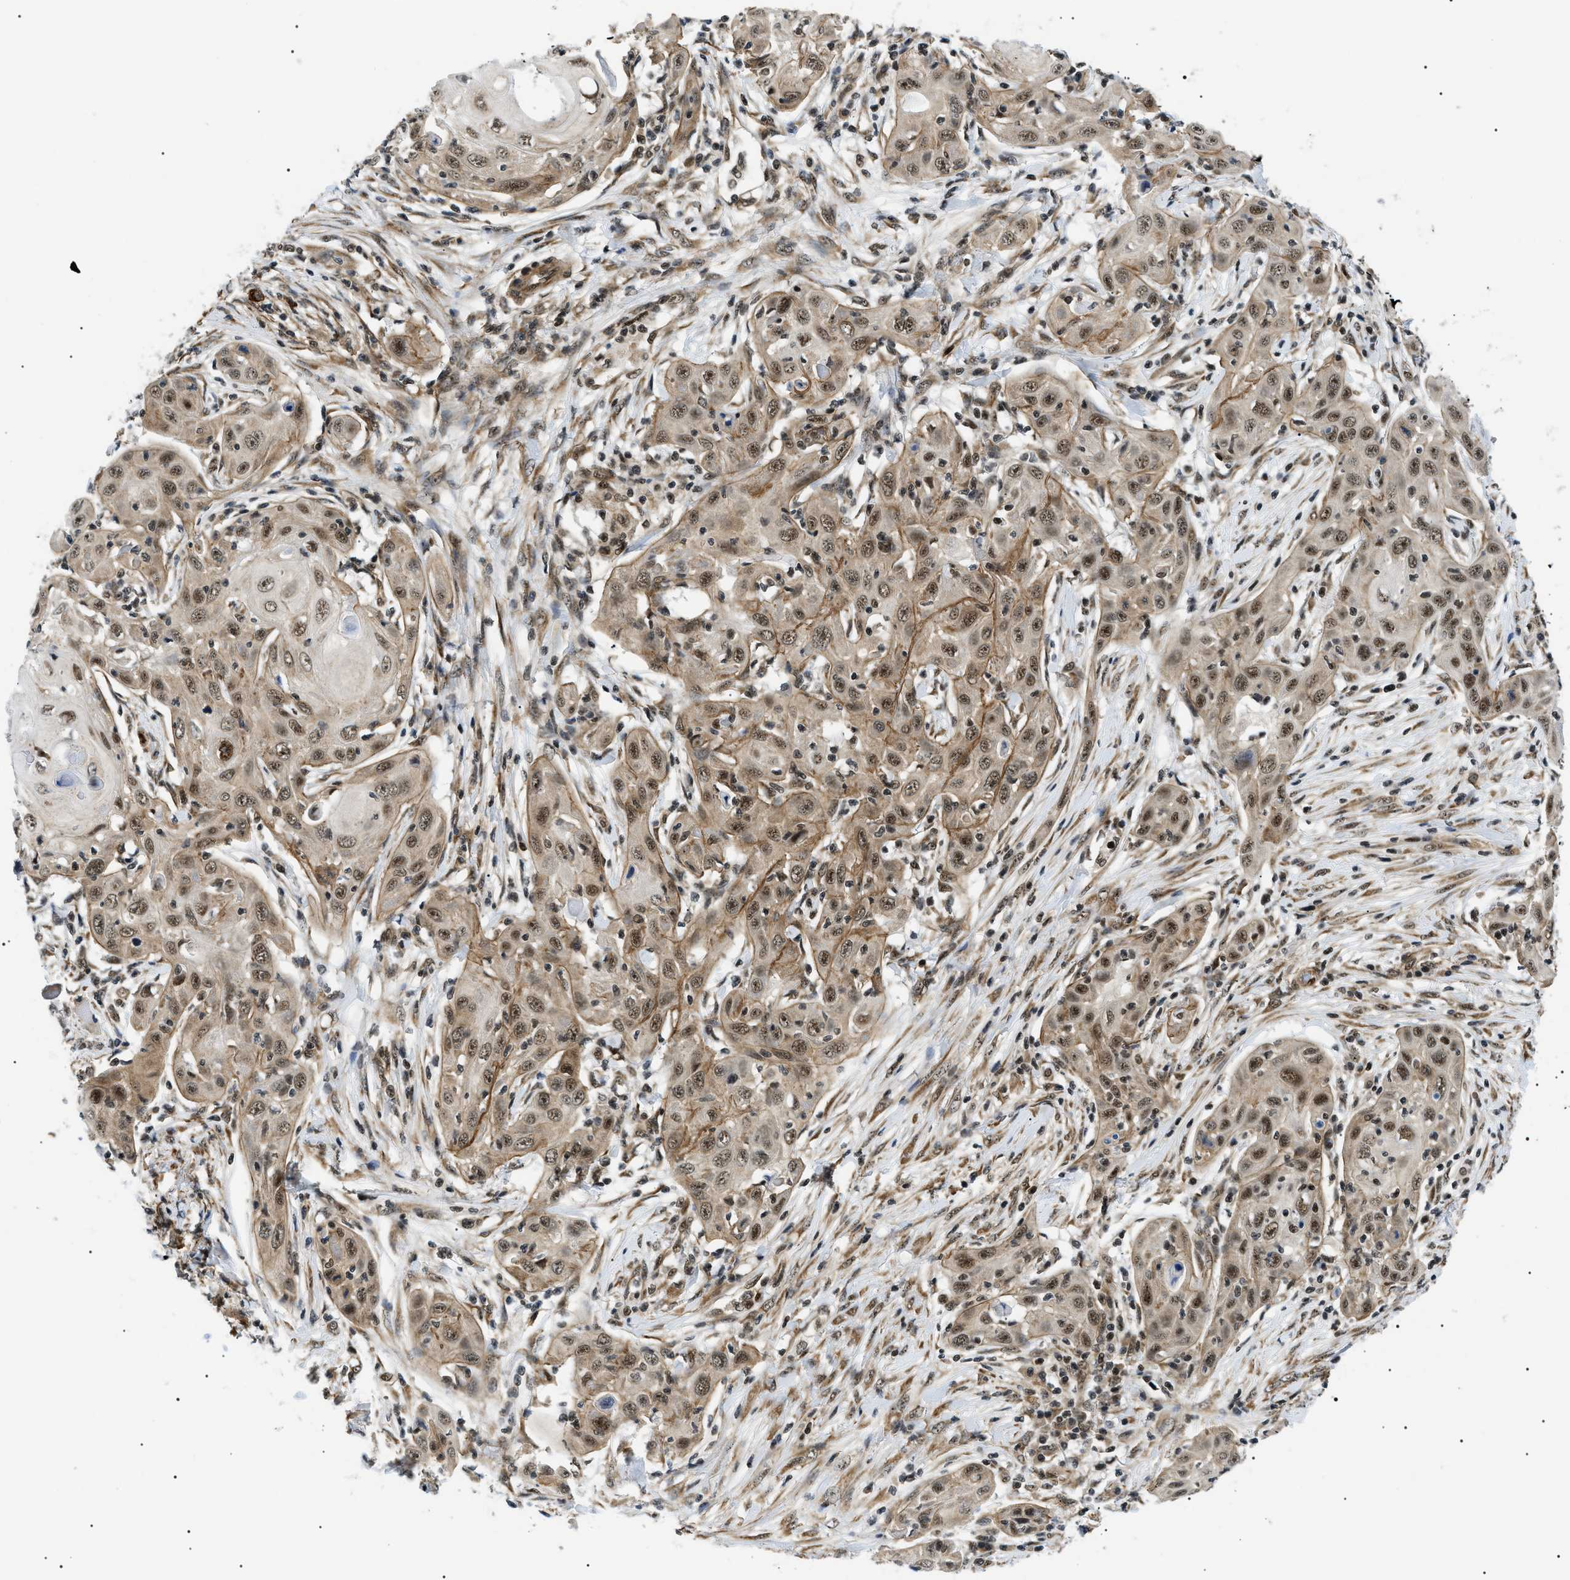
{"staining": {"intensity": "moderate", "quantity": ">75%", "location": "cytoplasmic/membranous,nuclear"}, "tissue": "skin cancer", "cell_type": "Tumor cells", "image_type": "cancer", "snomed": [{"axis": "morphology", "description": "Squamous cell carcinoma, NOS"}, {"axis": "topography", "description": "Skin"}], "caption": "Immunohistochemical staining of skin squamous cell carcinoma exhibits medium levels of moderate cytoplasmic/membranous and nuclear staining in about >75% of tumor cells.", "gene": "CWC25", "patient": {"sex": "female", "age": 88}}